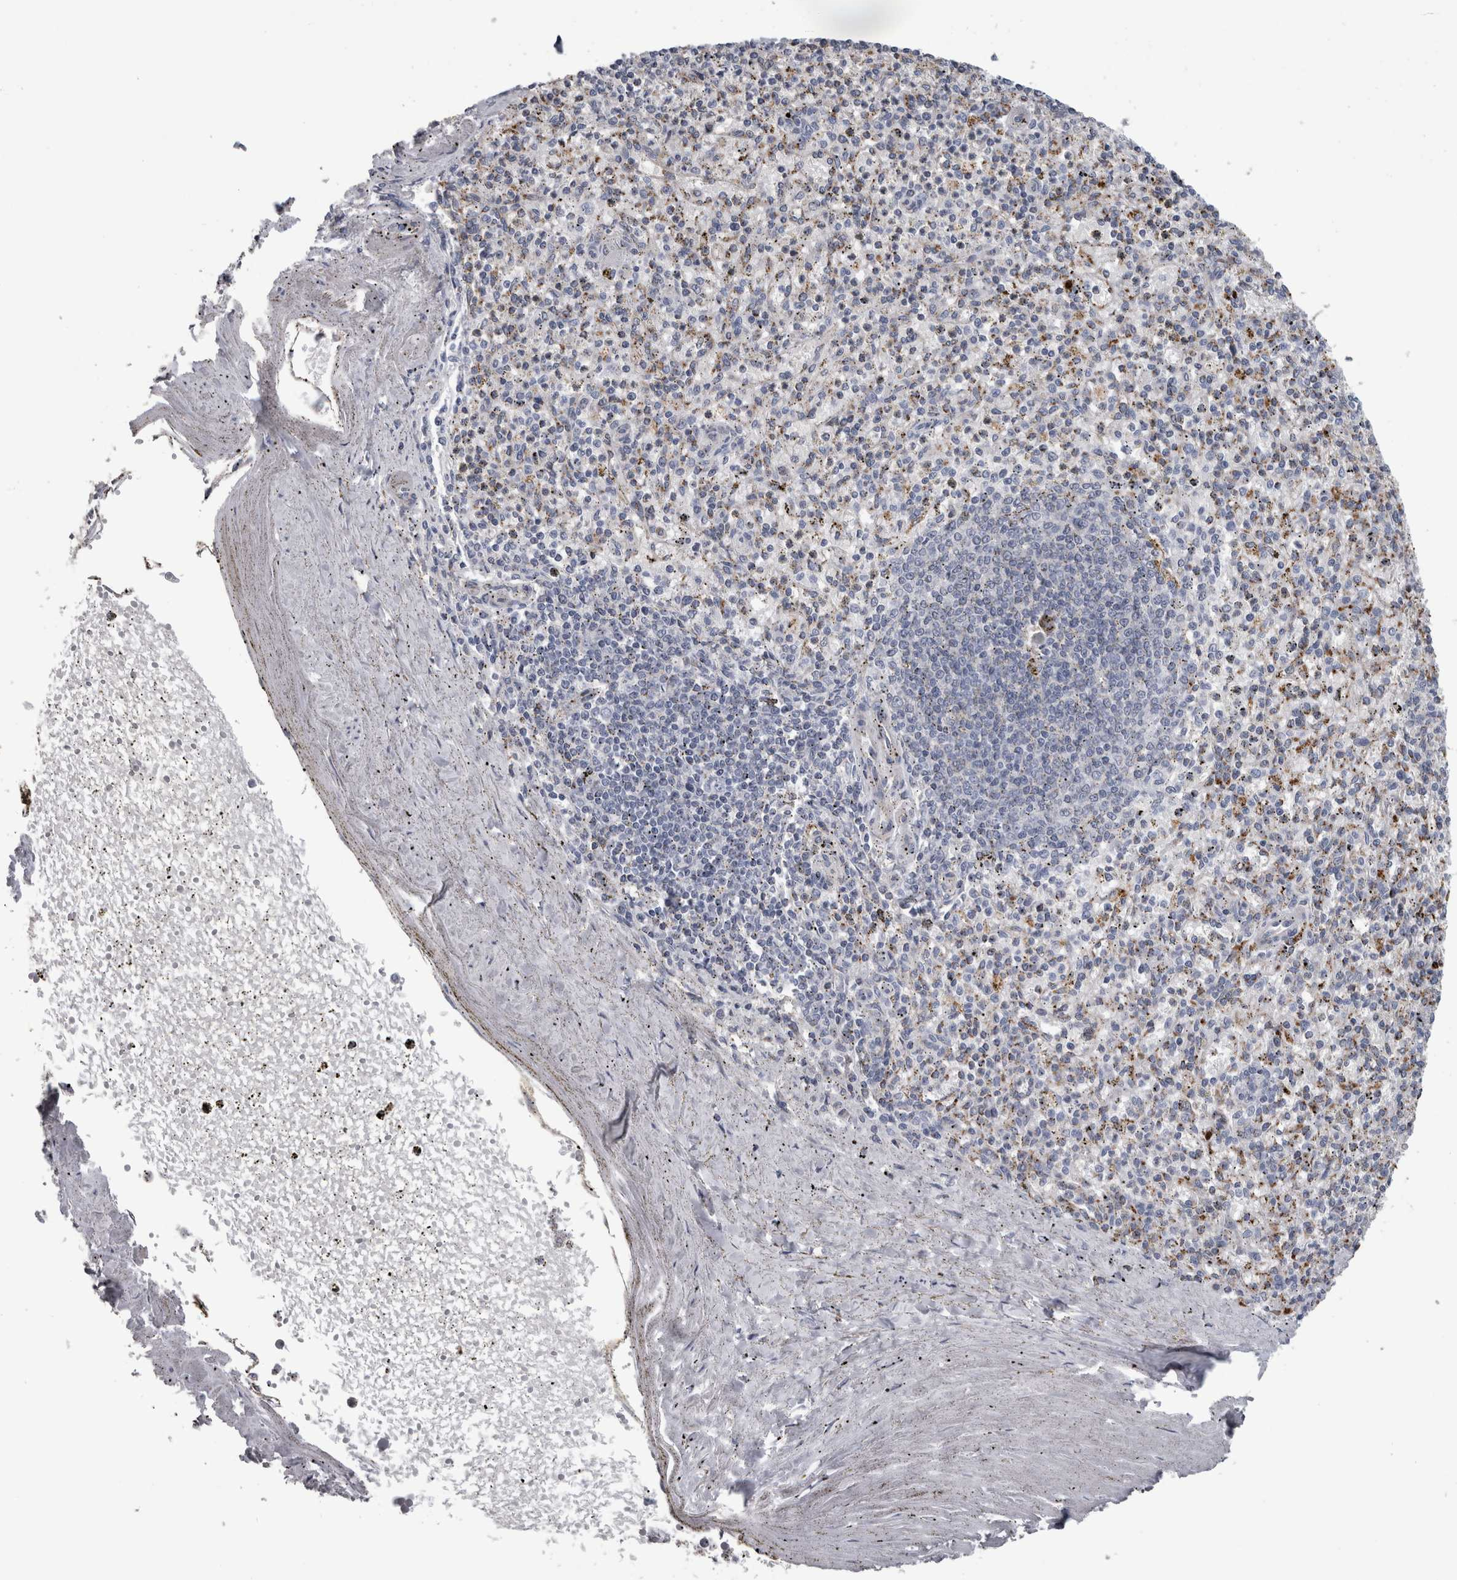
{"staining": {"intensity": "weak", "quantity": "<25%", "location": "cytoplasmic/membranous"}, "tissue": "spleen", "cell_type": "Cells in red pulp", "image_type": "normal", "snomed": [{"axis": "morphology", "description": "Normal tissue, NOS"}, {"axis": "topography", "description": "Spleen"}], "caption": "High power microscopy image of an IHC image of benign spleen, revealing no significant expression in cells in red pulp. The staining is performed using DAB brown chromogen with nuclei counter-stained in using hematoxylin.", "gene": "DPP7", "patient": {"sex": "male", "age": 72}}